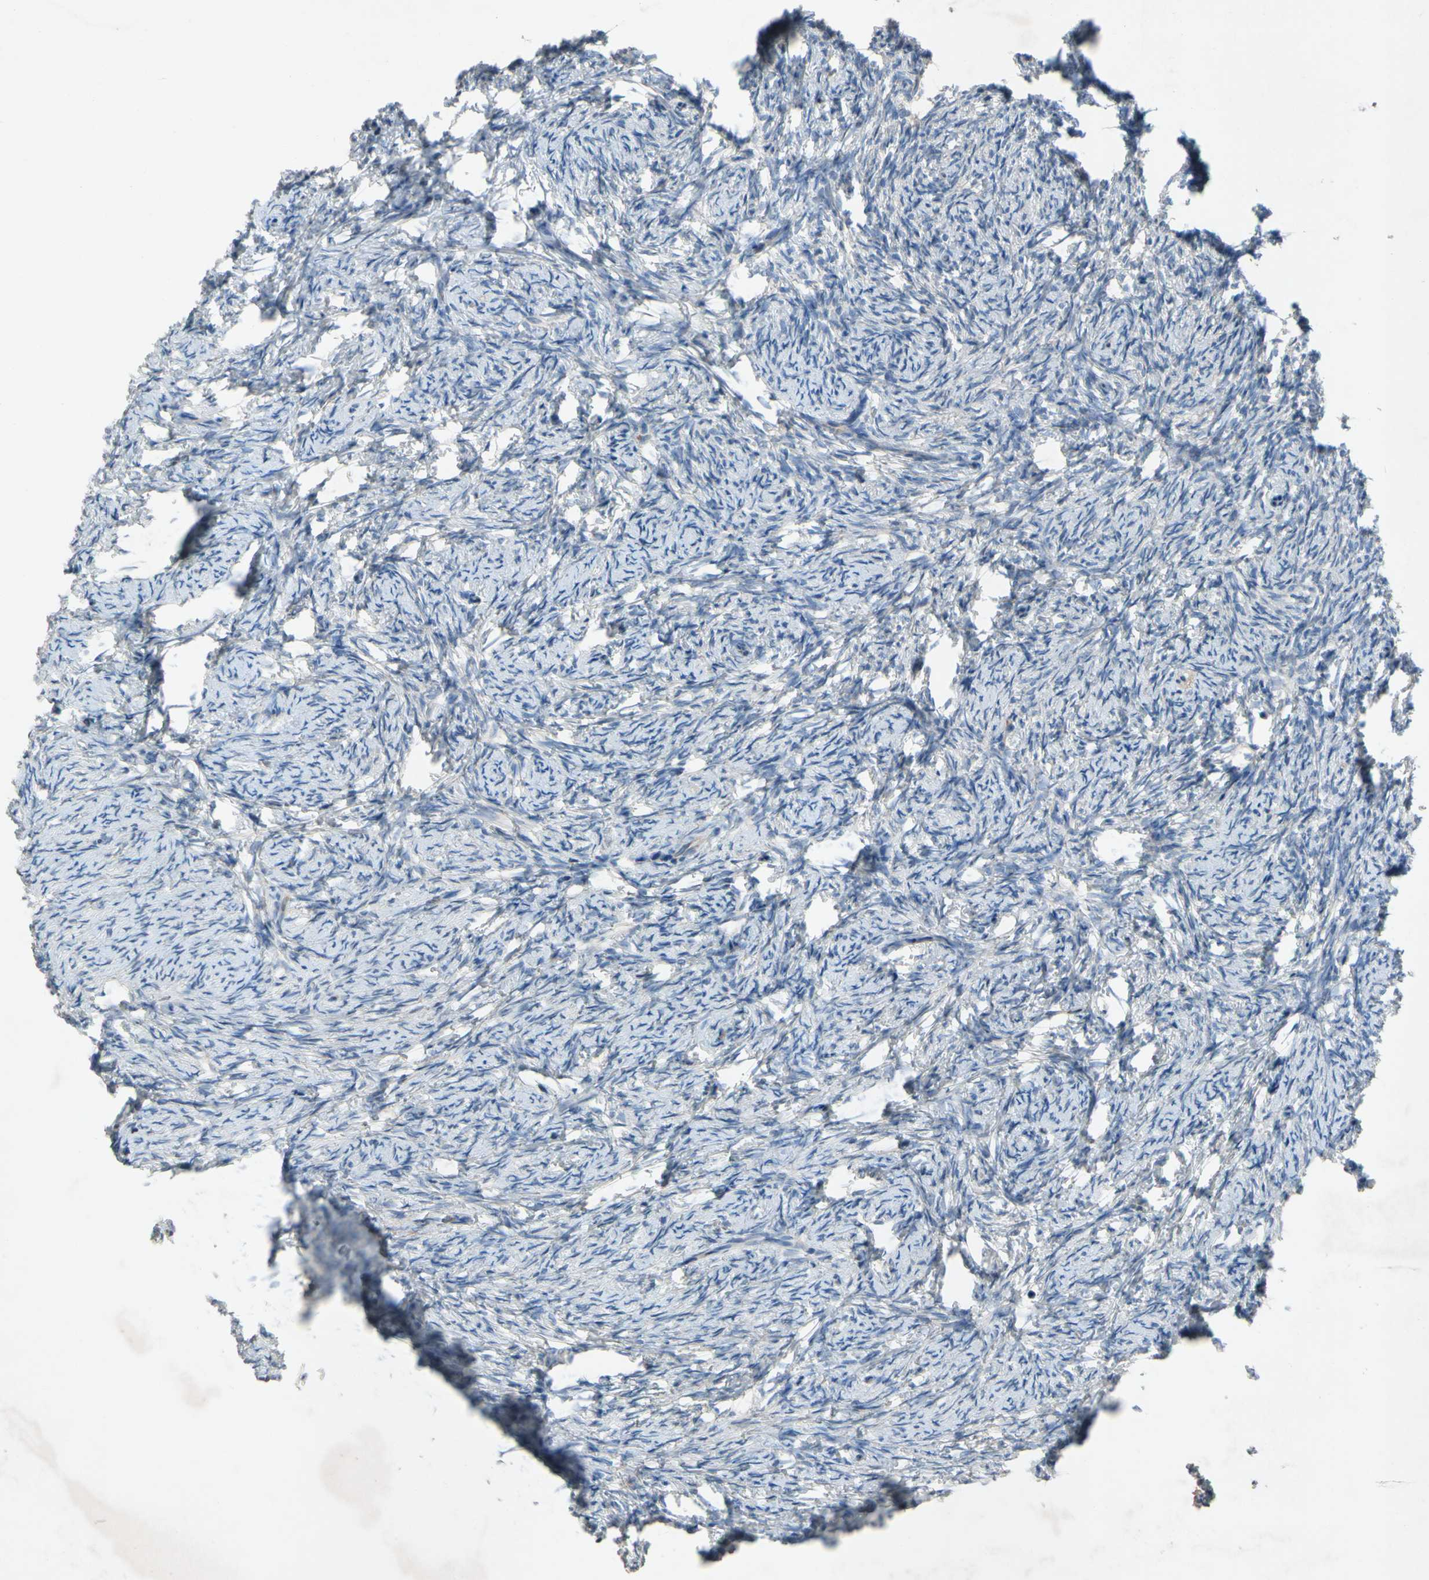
{"staining": {"intensity": "negative", "quantity": "none", "location": "none"}, "tissue": "ovary", "cell_type": "Ovarian stroma cells", "image_type": "normal", "snomed": [{"axis": "morphology", "description": "Normal tissue, NOS"}, {"axis": "topography", "description": "Ovary"}], "caption": "This is a micrograph of immunohistochemistry (IHC) staining of benign ovary, which shows no staining in ovarian stroma cells. (Stains: DAB IHC with hematoxylin counter stain, Microscopy: brightfield microscopy at high magnification).", "gene": "NDFIP2", "patient": {"sex": "female", "age": 60}}